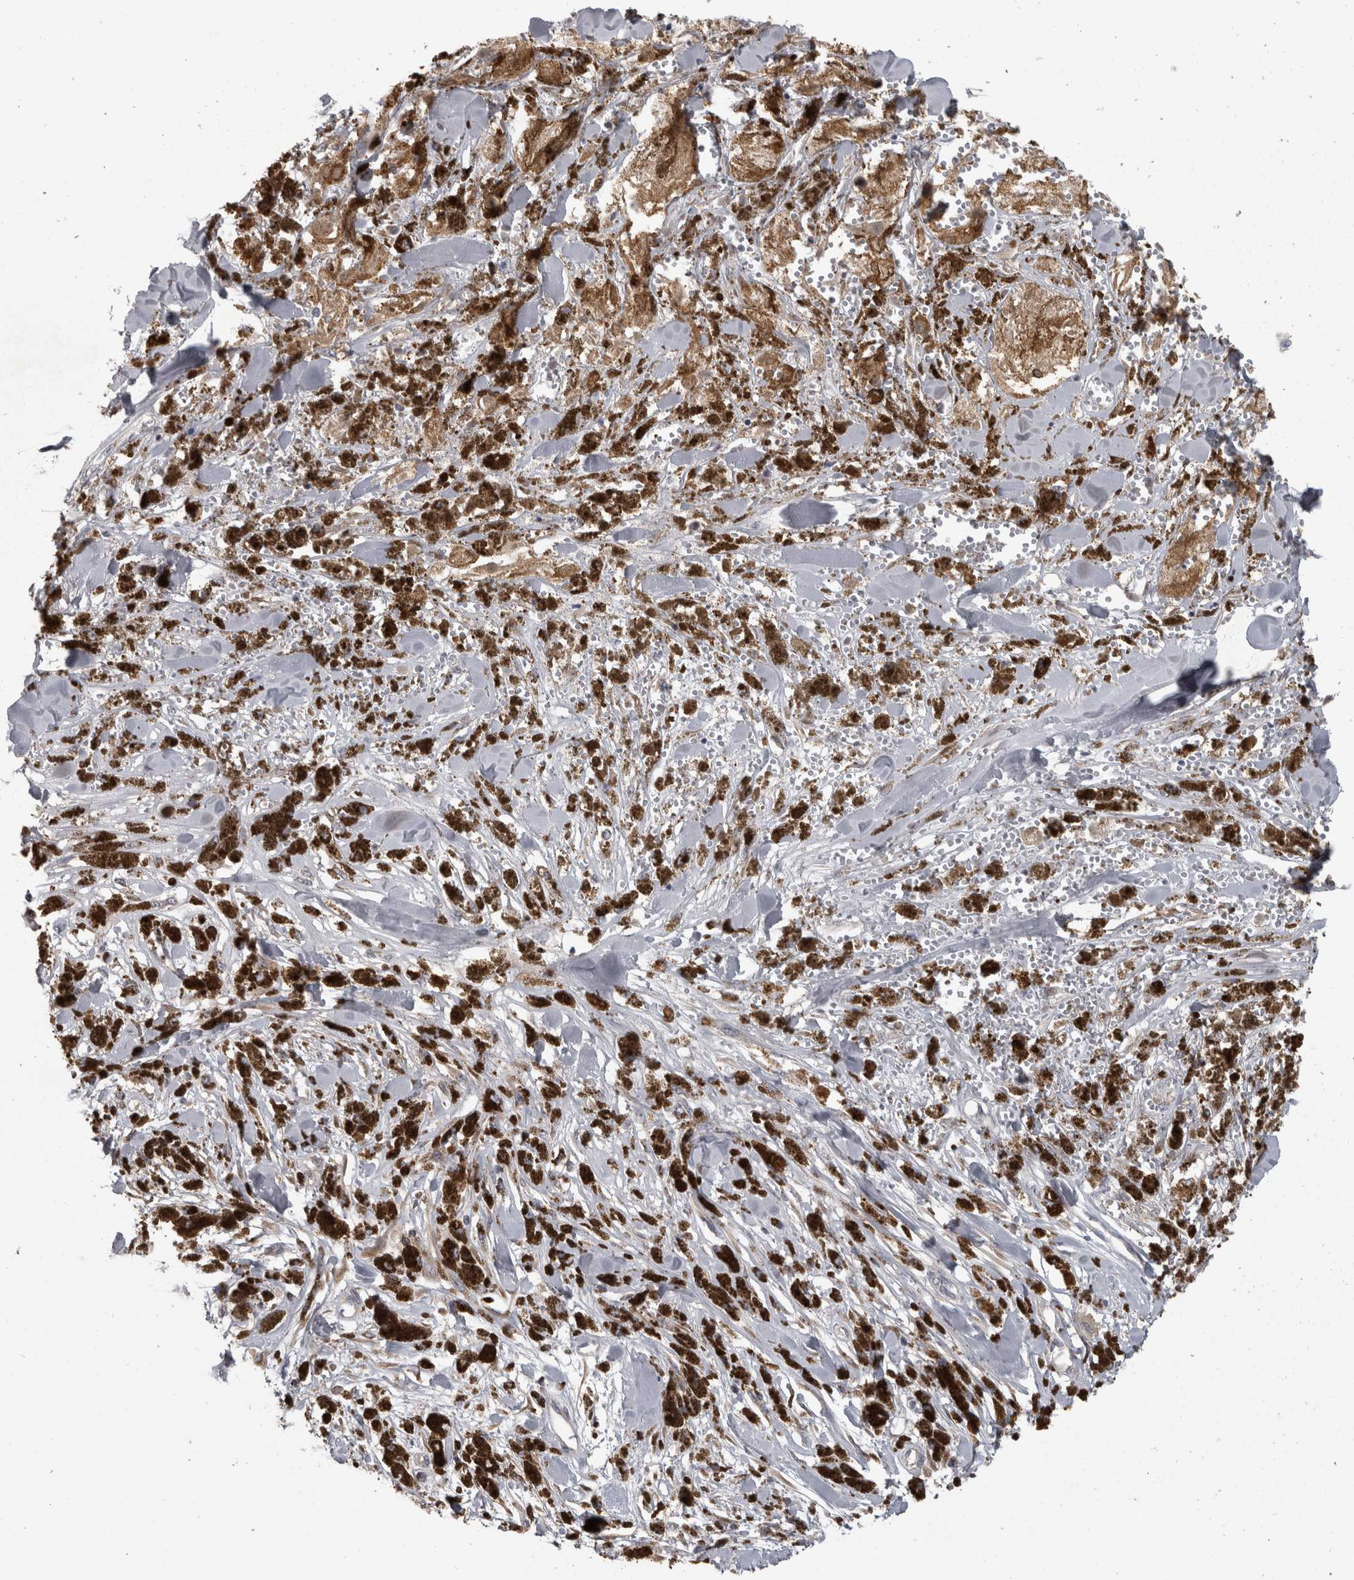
{"staining": {"intensity": "weak", "quantity": ">75%", "location": "cytoplasmic/membranous"}, "tissue": "melanoma", "cell_type": "Tumor cells", "image_type": "cancer", "snomed": [{"axis": "morphology", "description": "Malignant melanoma, NOS"}, {"axis": "topography", "description": "Skin"}], "caption": "This micrograph demonstrates malignant melanoma stained with immunohistochemistry (IHC) to label a protein in brown. The cytoplasmic/membranous of tumor cells show weak positivity for the protein. Nuclei are counter-stained blue.", "gene": "RAB29", "patient": {"sex": "male", "age": 88}}